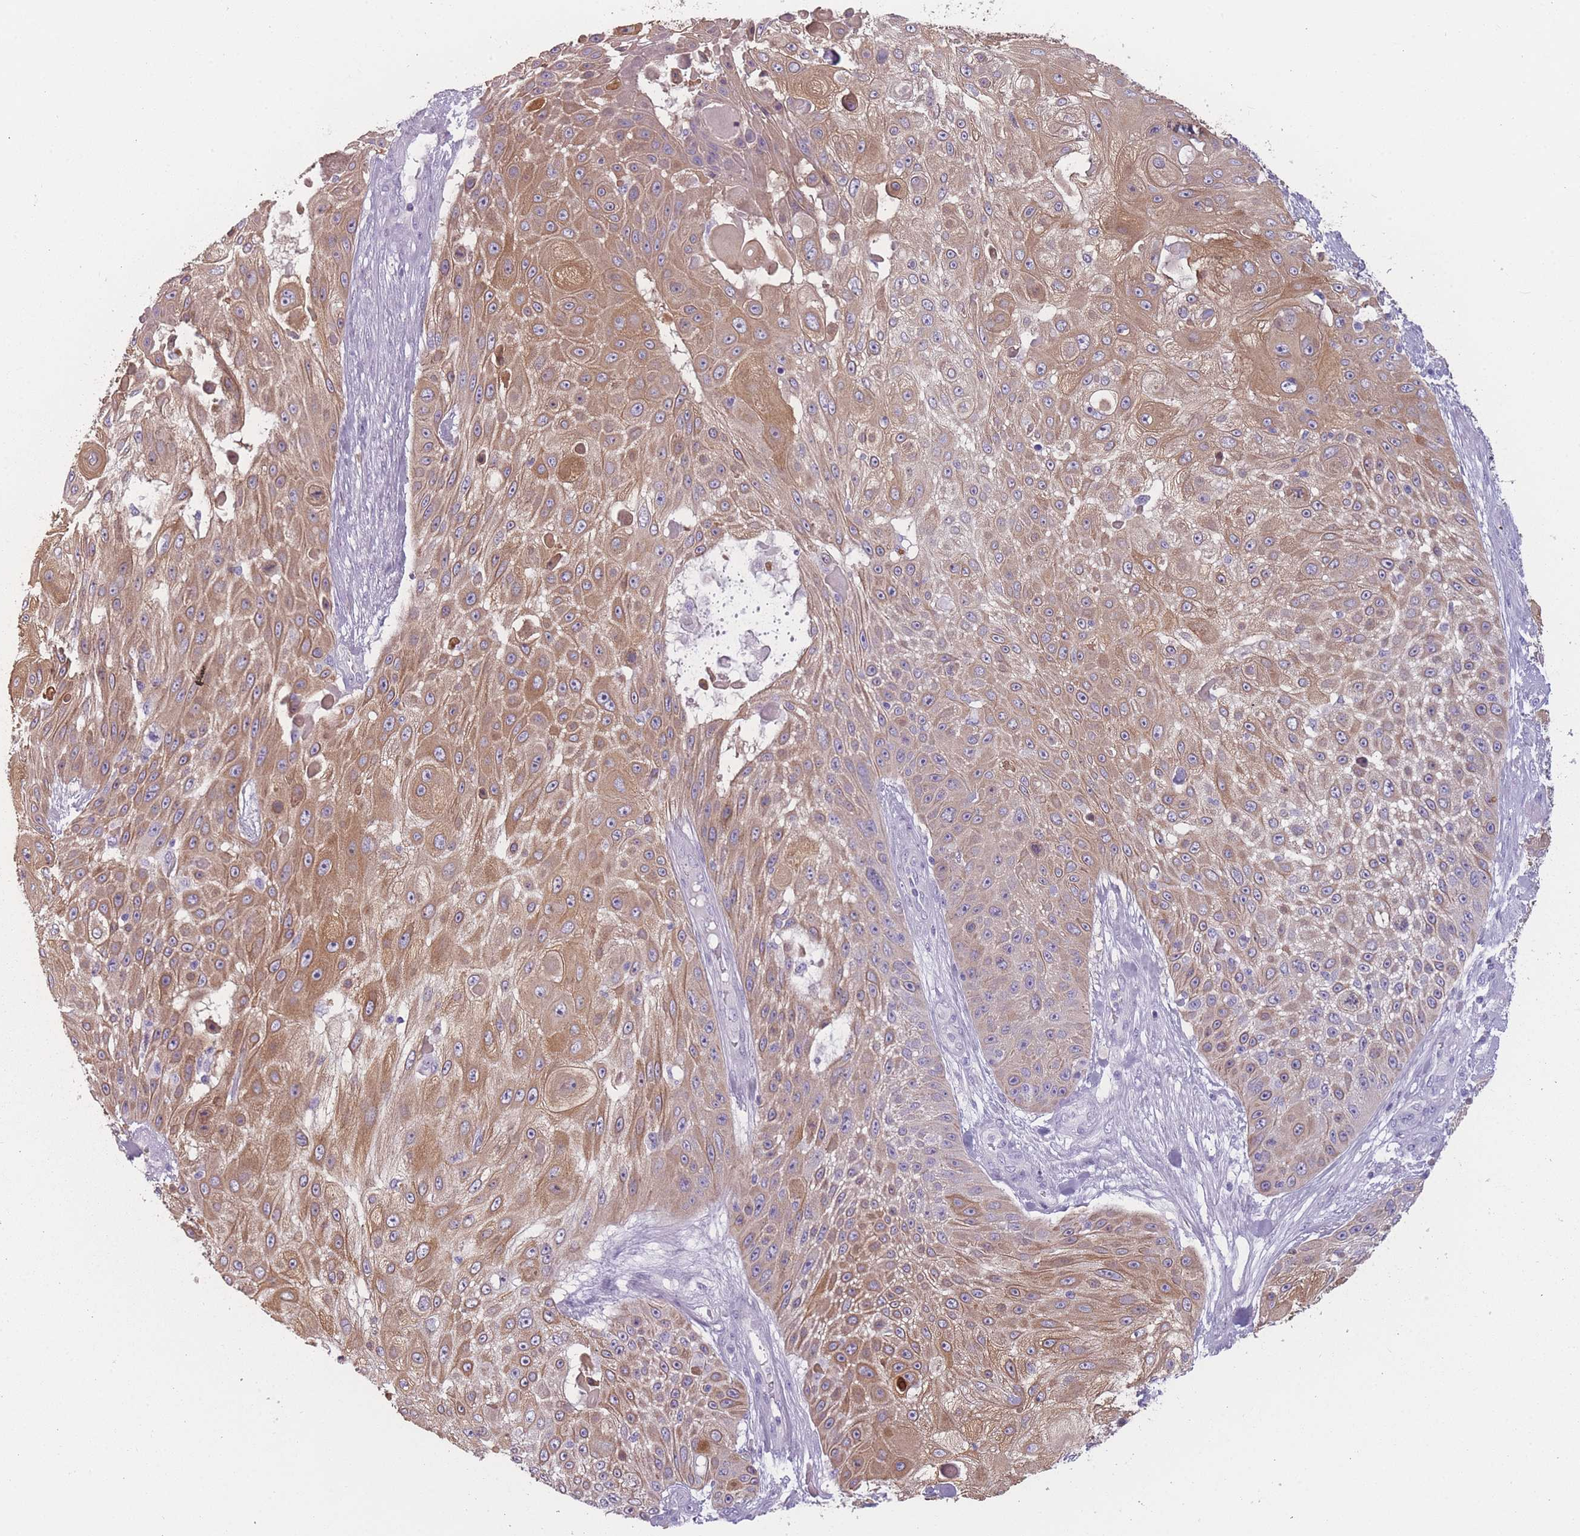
{"staining": {"intensity": "moderate", "quantity": ">75%", "location": "cytoplasmic/membranous"}, "tissue": "skin cancer", "cell_type": "Tumor cells", "image_type": "cancer", "snomed": [{"axis": "morphology", "description": "Squamous cell carcinoma, NOS"}, {"axis": "topography", "description": "Skin"}], "caption": "IHC histopathology image of skin cancer (squamous cell carcinoma) stained for a protein (brown), which shows medium levels of moderate cytoplasmic/membranous staining in about >75% of tumor cells.", "gene": "PPFIA3", "patient": {"sex": "female", "age": 86}}